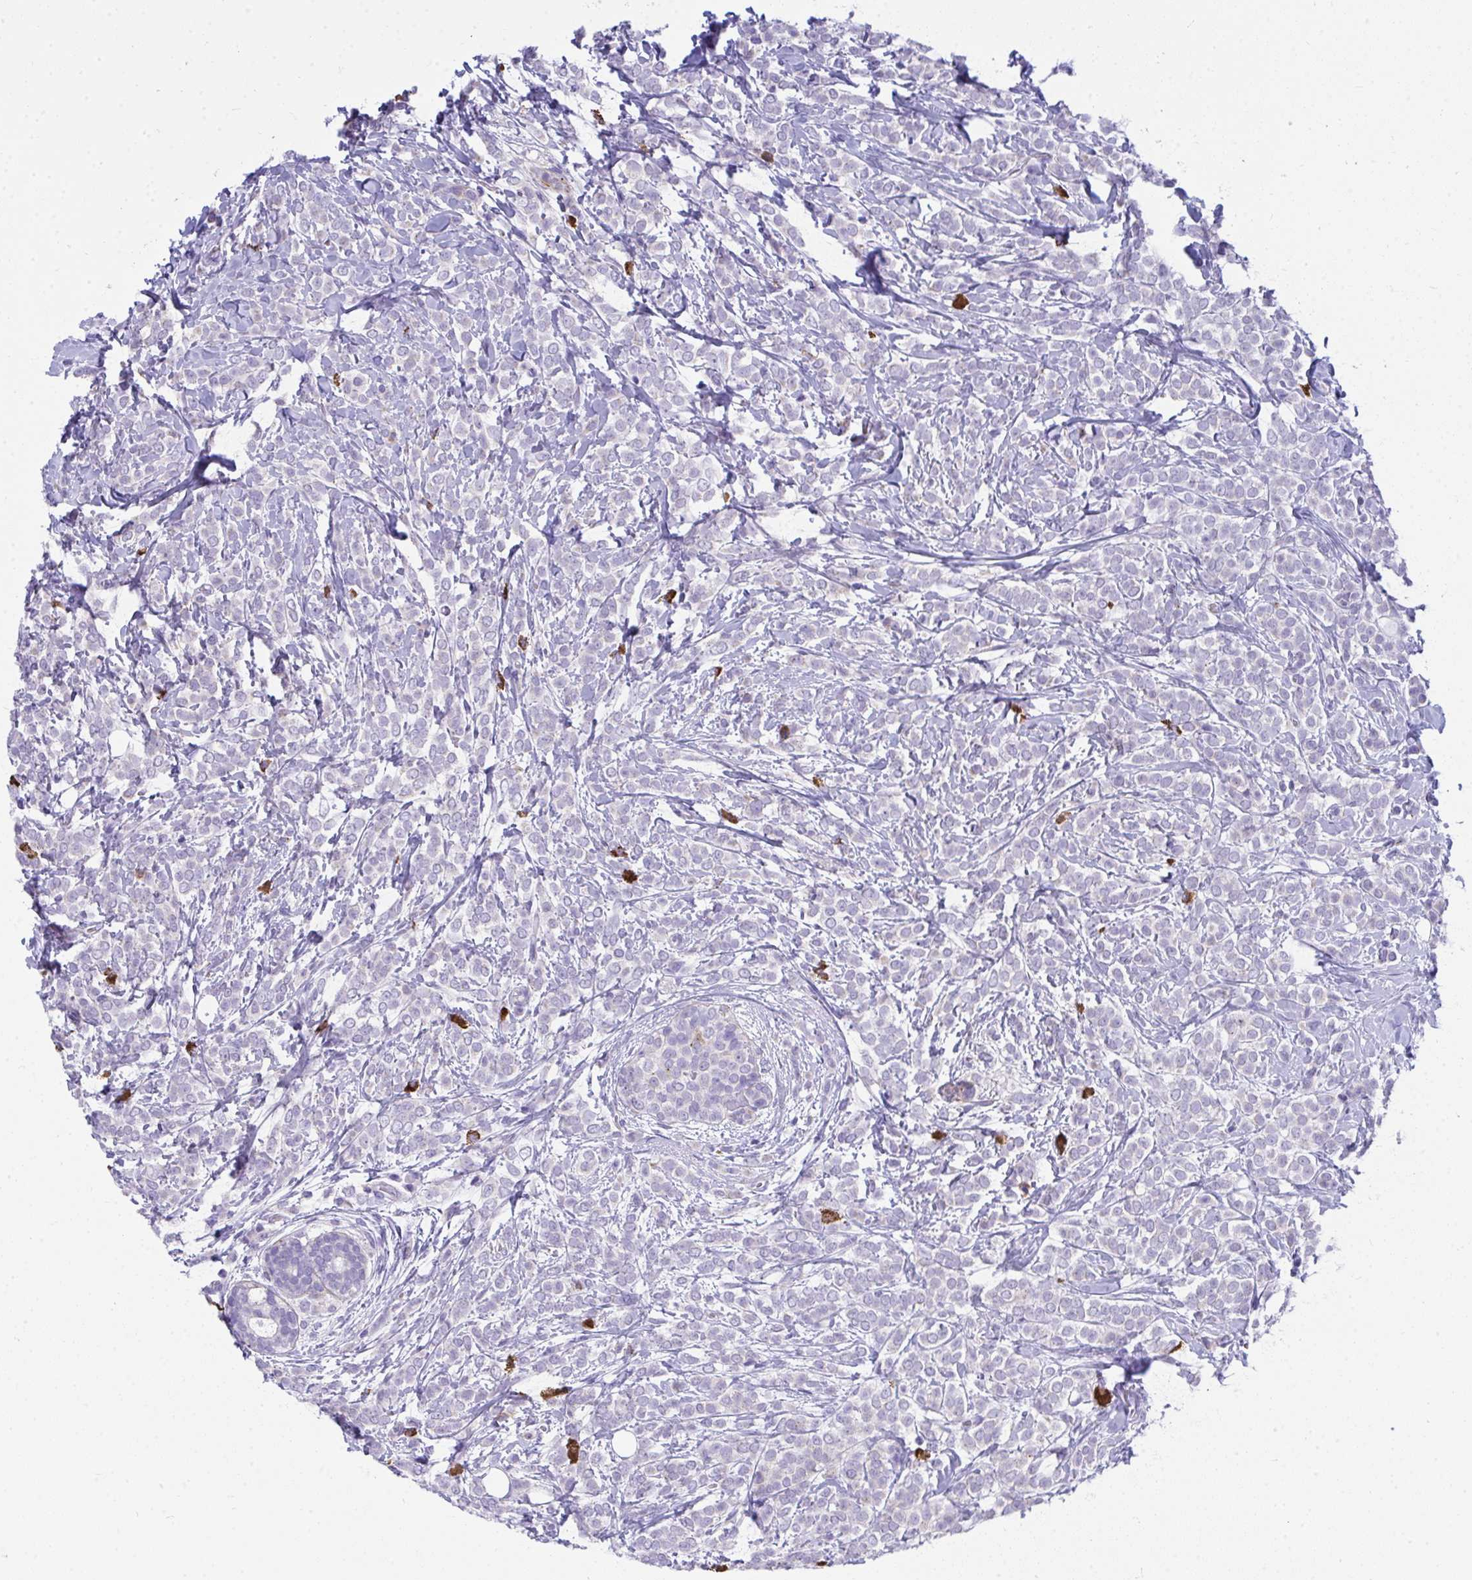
{"staining": {"intensity": "negative", "quantity": "none", "location": "none"}, "tissue": "breast cancer", "cell_type": "Tumor cells", "image_type": "cancer", "snomed": [{"axis": "morphology", "description": "Lobular carcinoma"}, {"axis": "topography", "description": "Breast"}], "caption": "Tumor cells are negative for protein expression in human breast lobular carcinoma.", "gene": "TSBP1", "patient": {"sex": "female", "age": 49}}